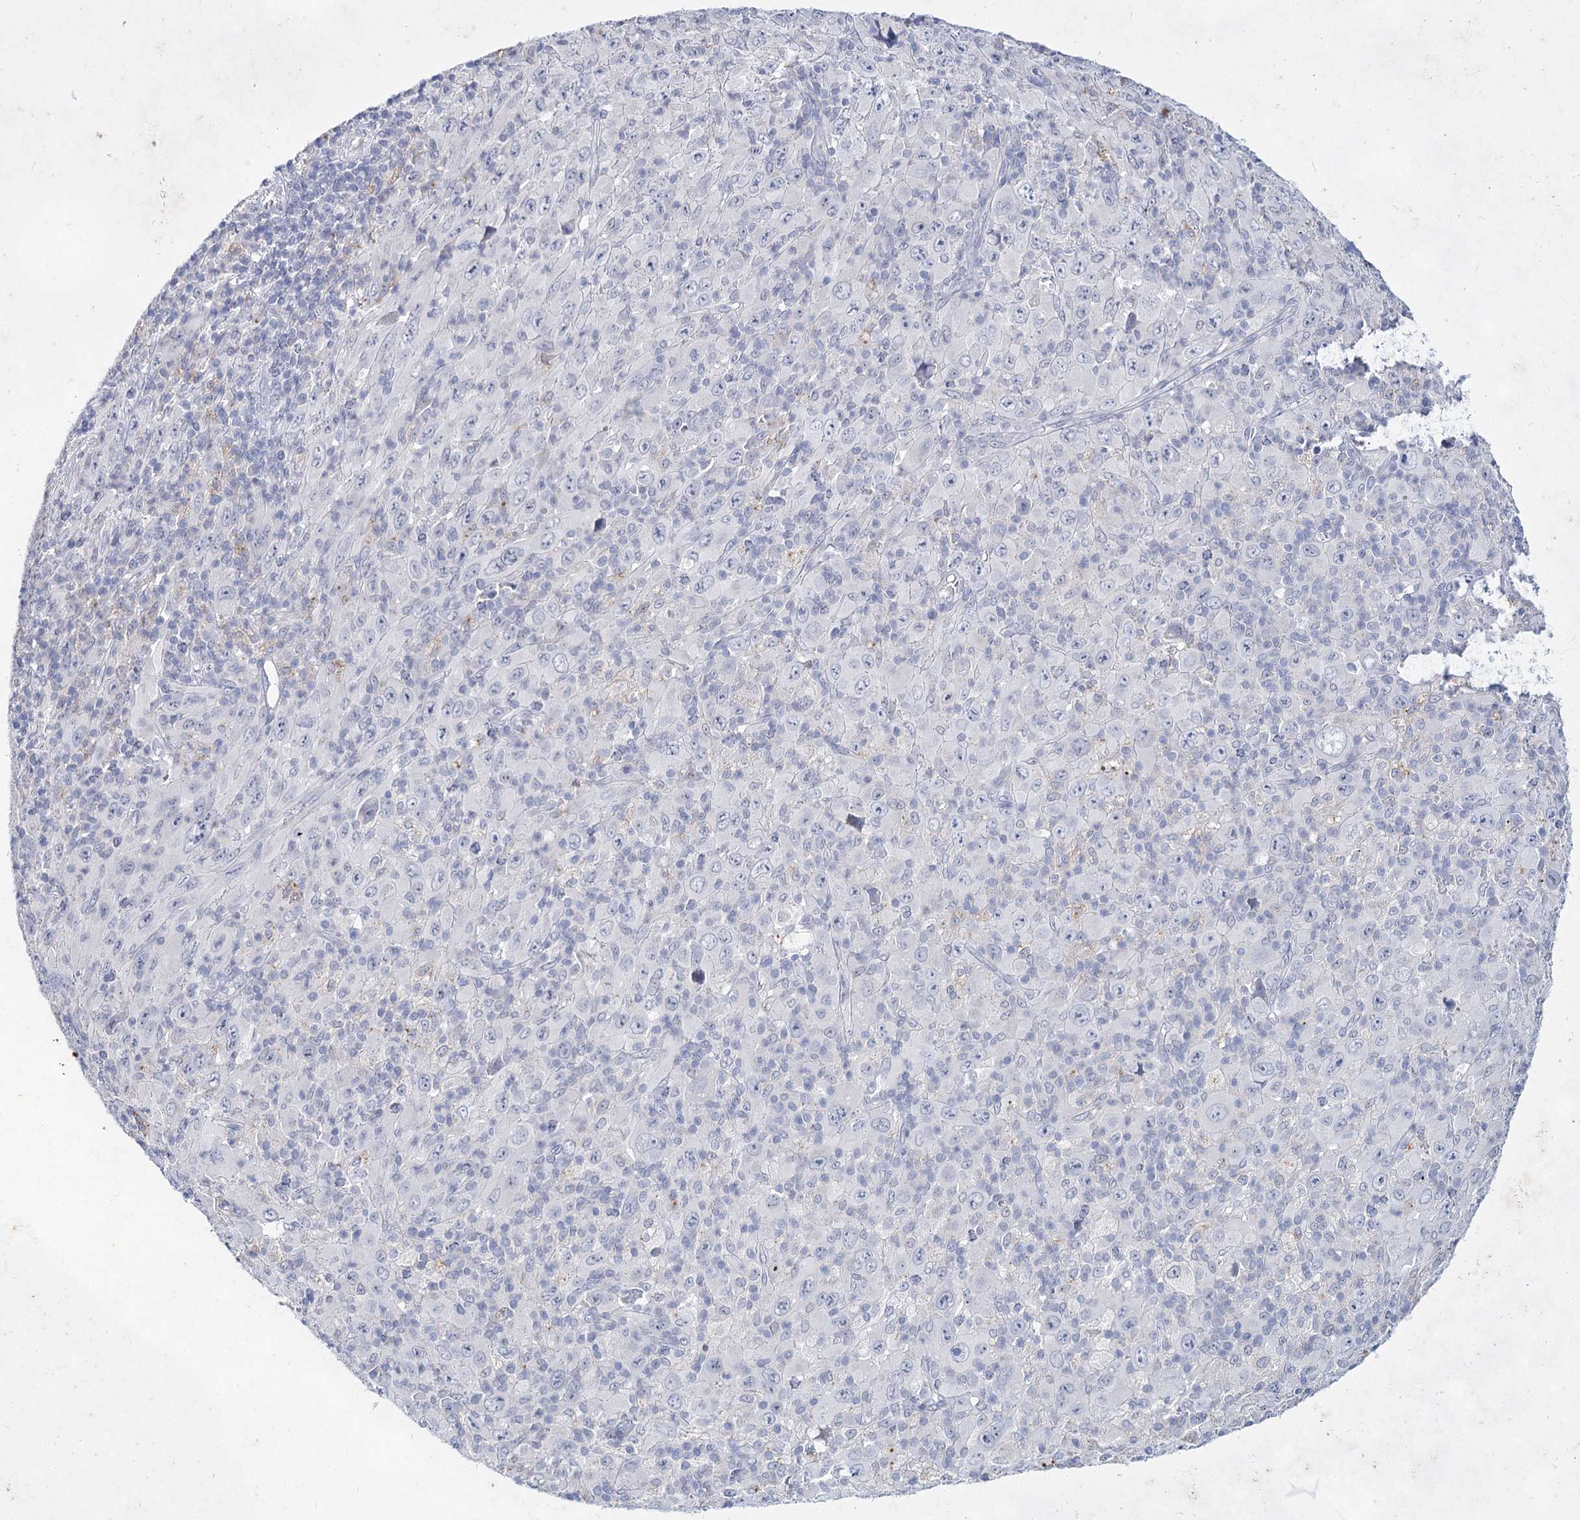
{"staining": {"intensity": "negative", "quantity": "none", "location": "none"}, "tissue": "melanoma", "cell_type": "Tumor cells", "image_type": "cancer", "snomed": [{"axis": "morphology", "description": "Malignant melanoma, Metastatic site"}, {"axis": "topography", "description": "Skin"}], "caption": "Immunohistochemistry histopathology image of melanoma stained for a protein (brown), which exhibits no positivity in tumor cells. (Stains: DAB immunohistochemistry (IHC) with hematoxylin counter stain, Microscopy: brightfield microscopy at high magnification).", "gene": "CCDC73", "patient": {"sex": "female", "age": 56}}